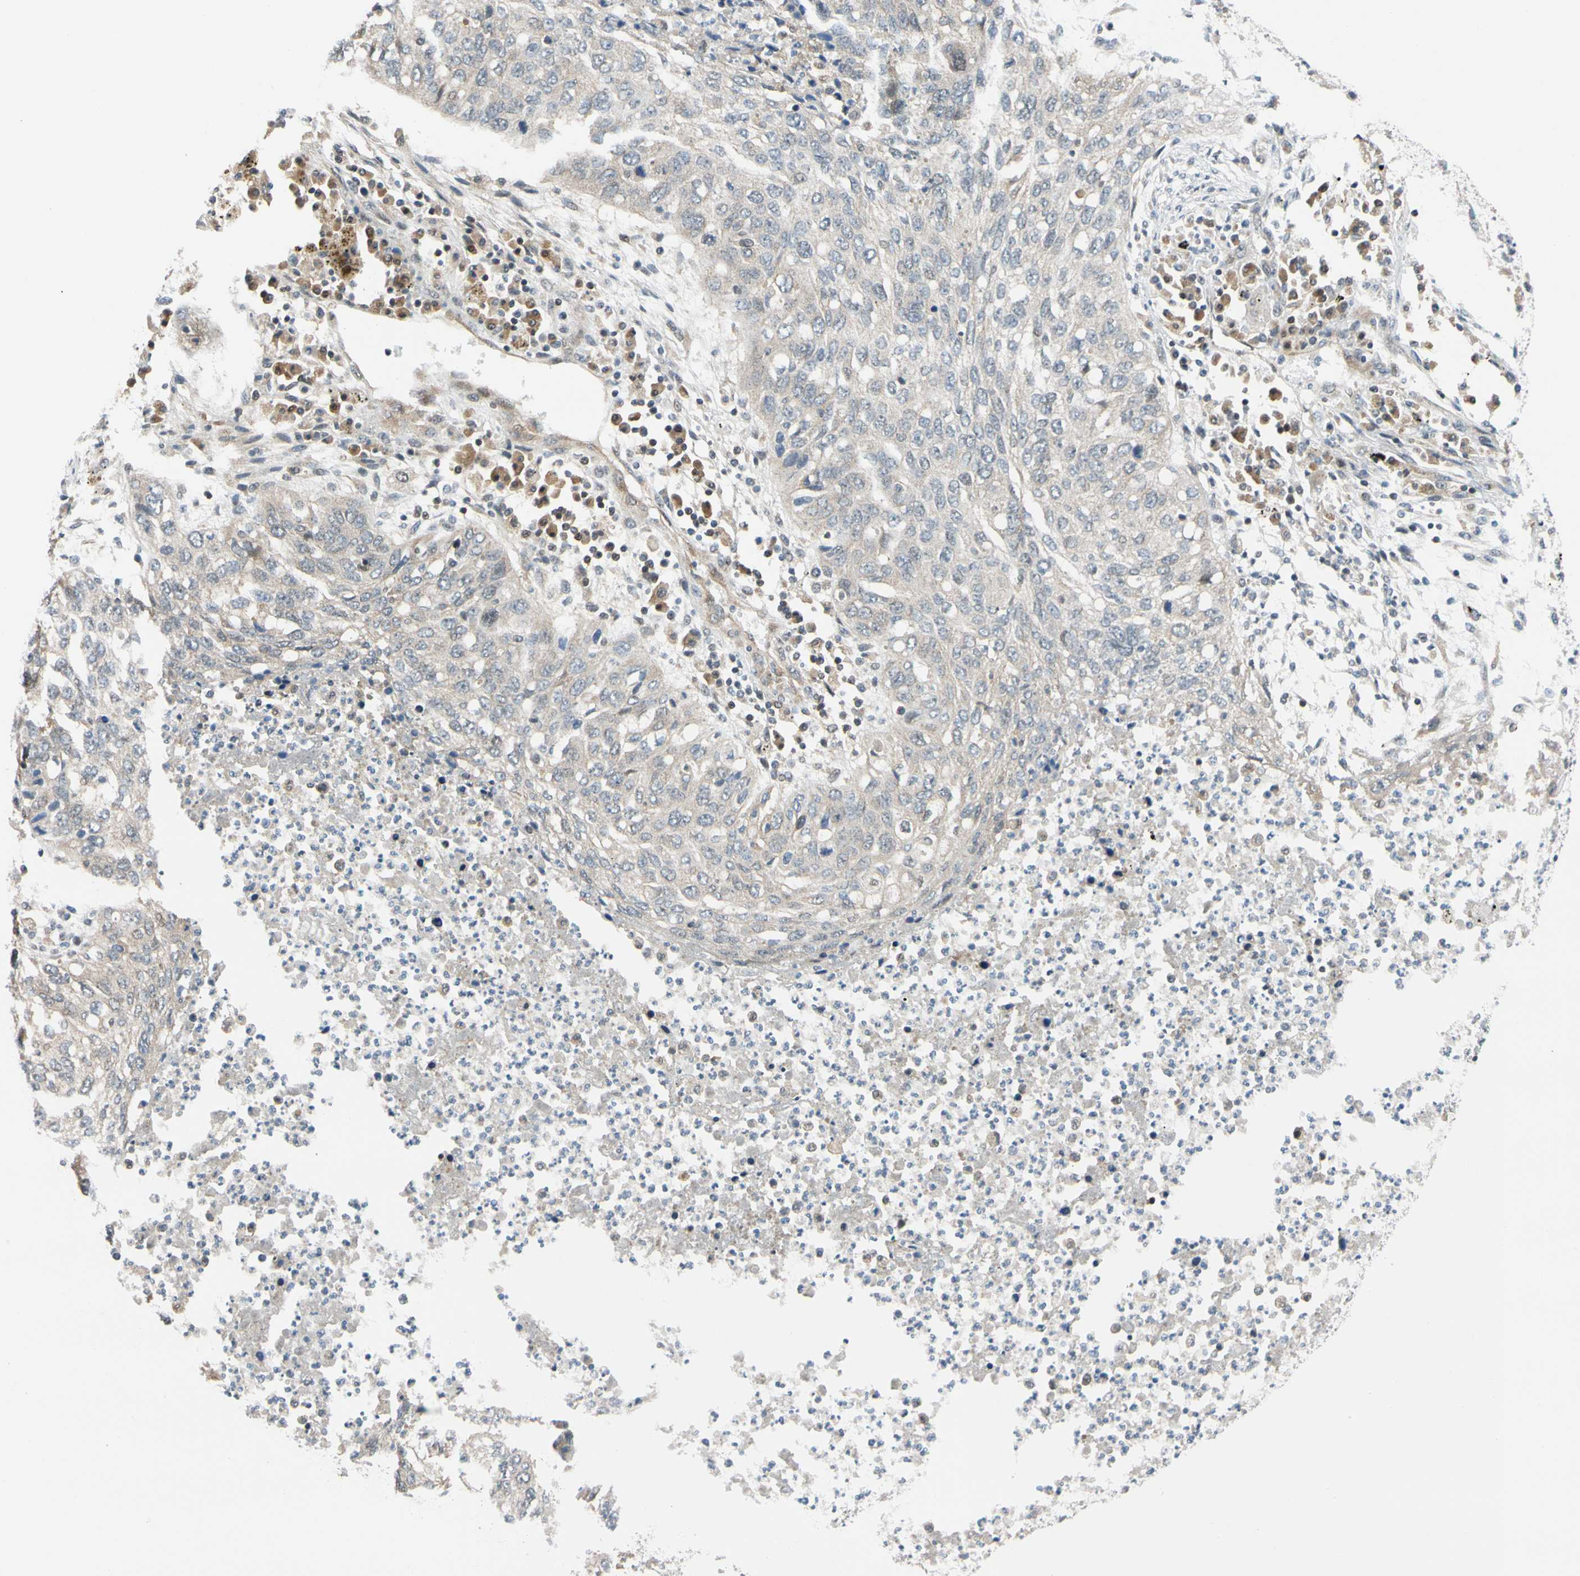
{"staining": {"intensity": "weak", "quantity": "<25%", "location": "cytoplasmic/membranous"}, "tissue": "lung cancer", "cell_type": "Tumor cells", "image_type": "cancer", "snomed": [{"axis": "morphology", "description": "Squamous cell carcinoma, NOS"}, {"axis": "topography", "description": "Lung"}], "caption": "High power microscopy micrograph of an immunohistochemistry image of lung cancer (squamous cell carcinoma), revealing no significant positivity in tumor cells. (DAB (3,3'-diaminobenzidine) immunohistochemistry (IHC) visualized using brightfield microscopy, high magnification).", "gene": "MAPK9", "patient": {"sex": "female", "age": 63}}